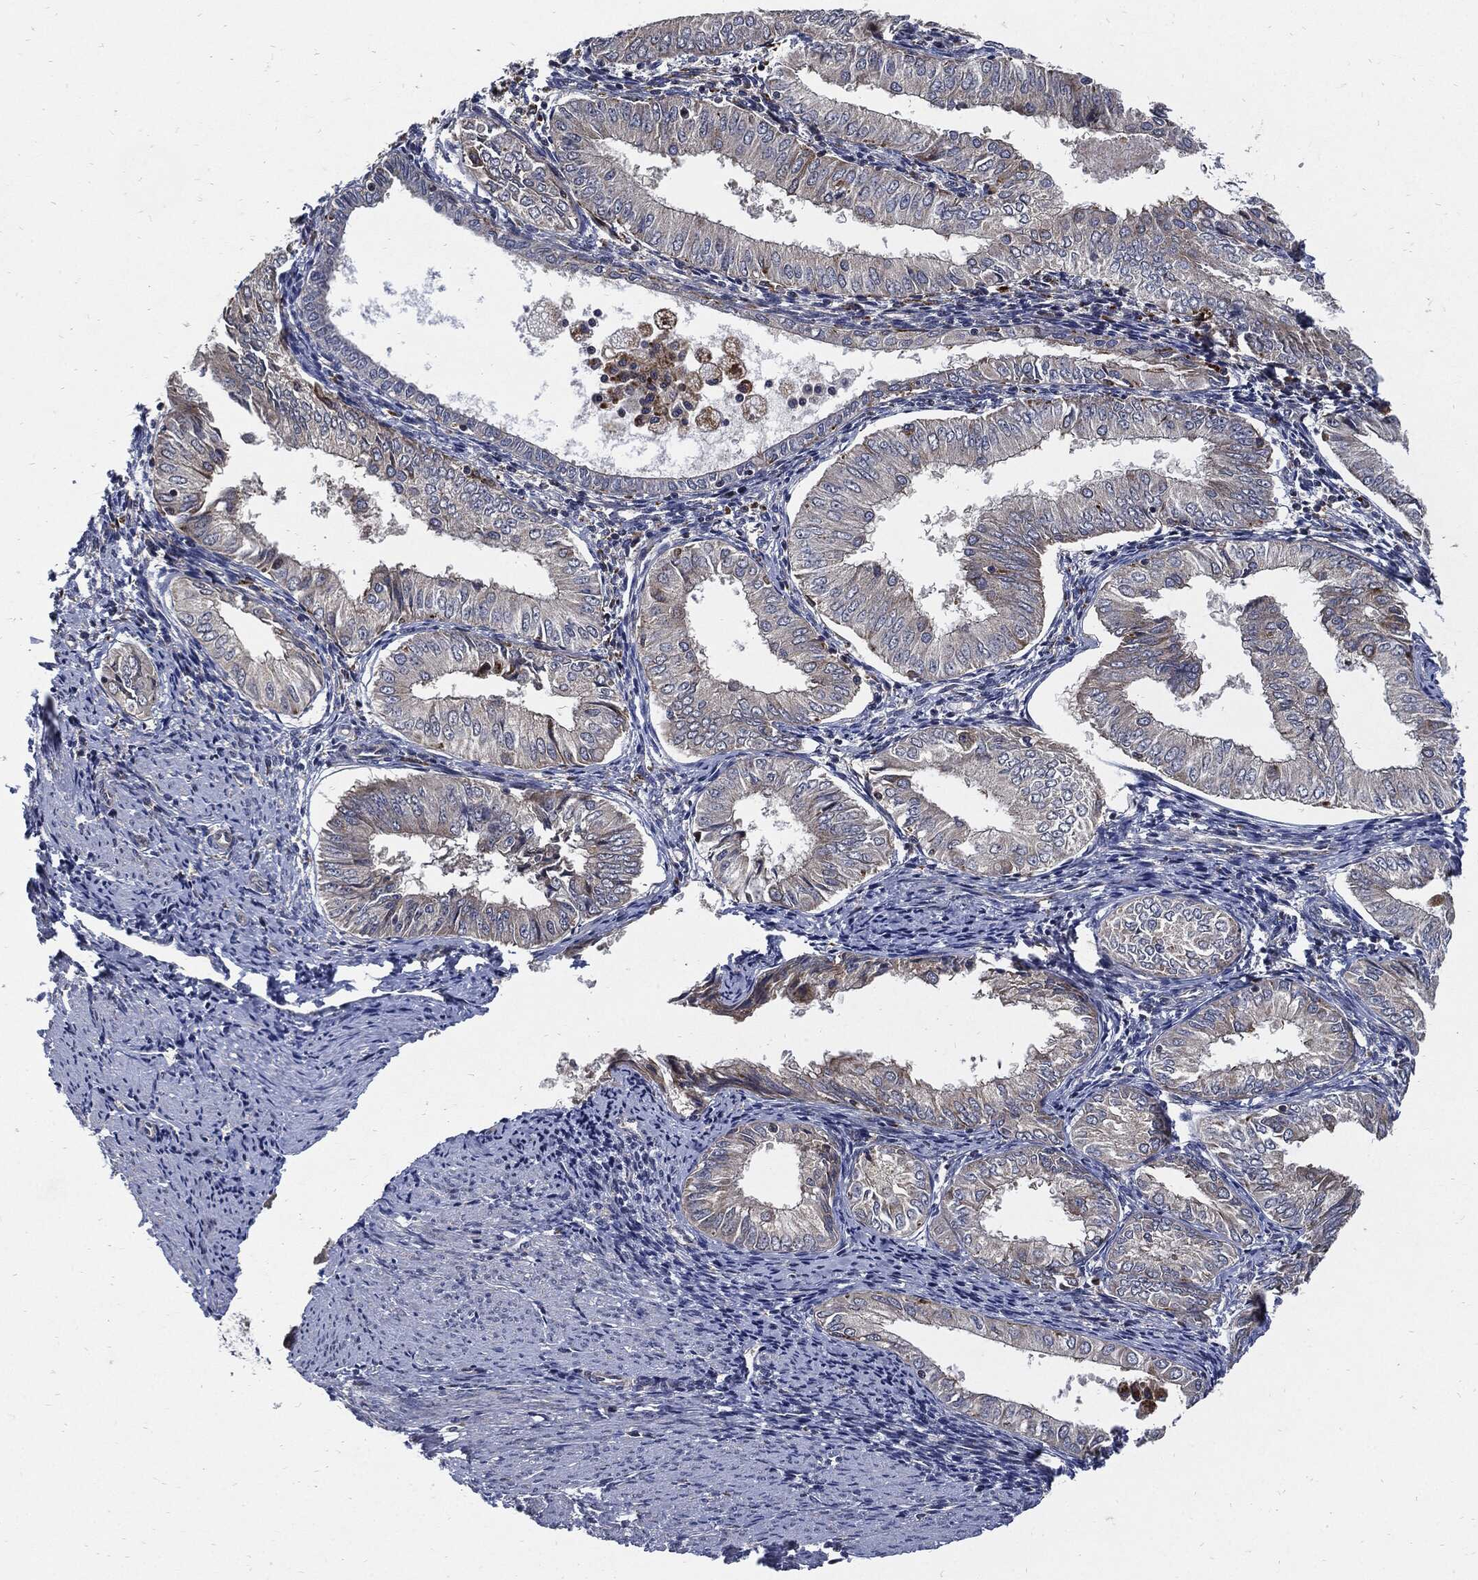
{"staining": {"intensity": "negative", "quantity": "none", "location": "none"}, "tissue": "endometrial cancer", "cell_type": "Tumor cells", "image_type": "cancer", "snomed": [{"axis": "morphology", "description": "Adenocarcinoma, NOS"}, {"axis": "topography", "description": "Endometrium"}], "caption": "This is an immunohistochemistry (IHC) histopathology image of human adenocarcinoma (endometrial). There is no expression in tumor cells.", "gene": "SLC31A2", "patient": {"sex": "female", "age": 53}}